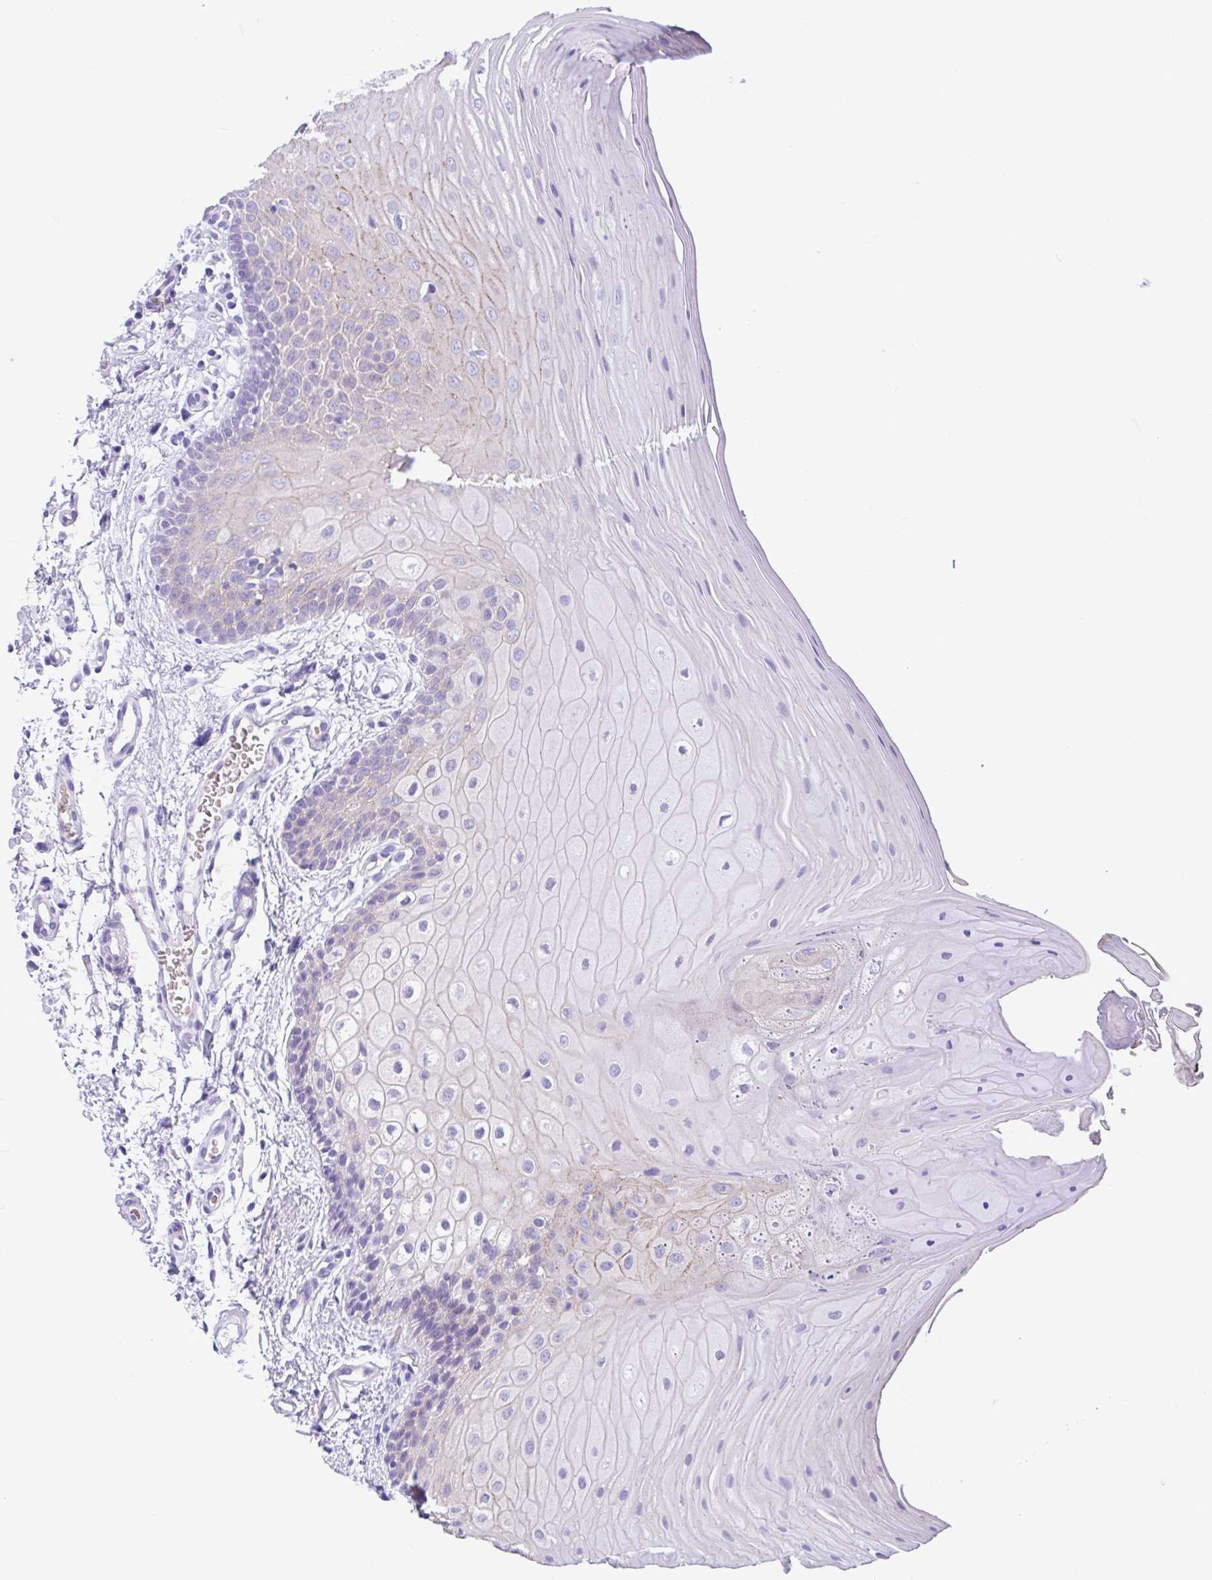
{"staining": {"intensity": "moderate", "quantity": "<25%", "location": "cytoplasmic/membranous"}, "tissue": "oral mucosa", "cell_type": "Squamous epithelial cells", "image_type": "normal", "snomed": [{"axis": "morphology", "description": "Normal tissue, NOS"}, {"axis": "topography", "description": "Oral tissue"}, {"axis": "topography", "description": "Tounge, NOS"}, {"axis": "topography", "description": "Head-Neck"}], "caption": "Human oral mucosa stained with a protein marker shows moderate staining in squamous epithelial cells.", "gene": "TMEM79", "patient": {"sex": "female", "age": 84}}